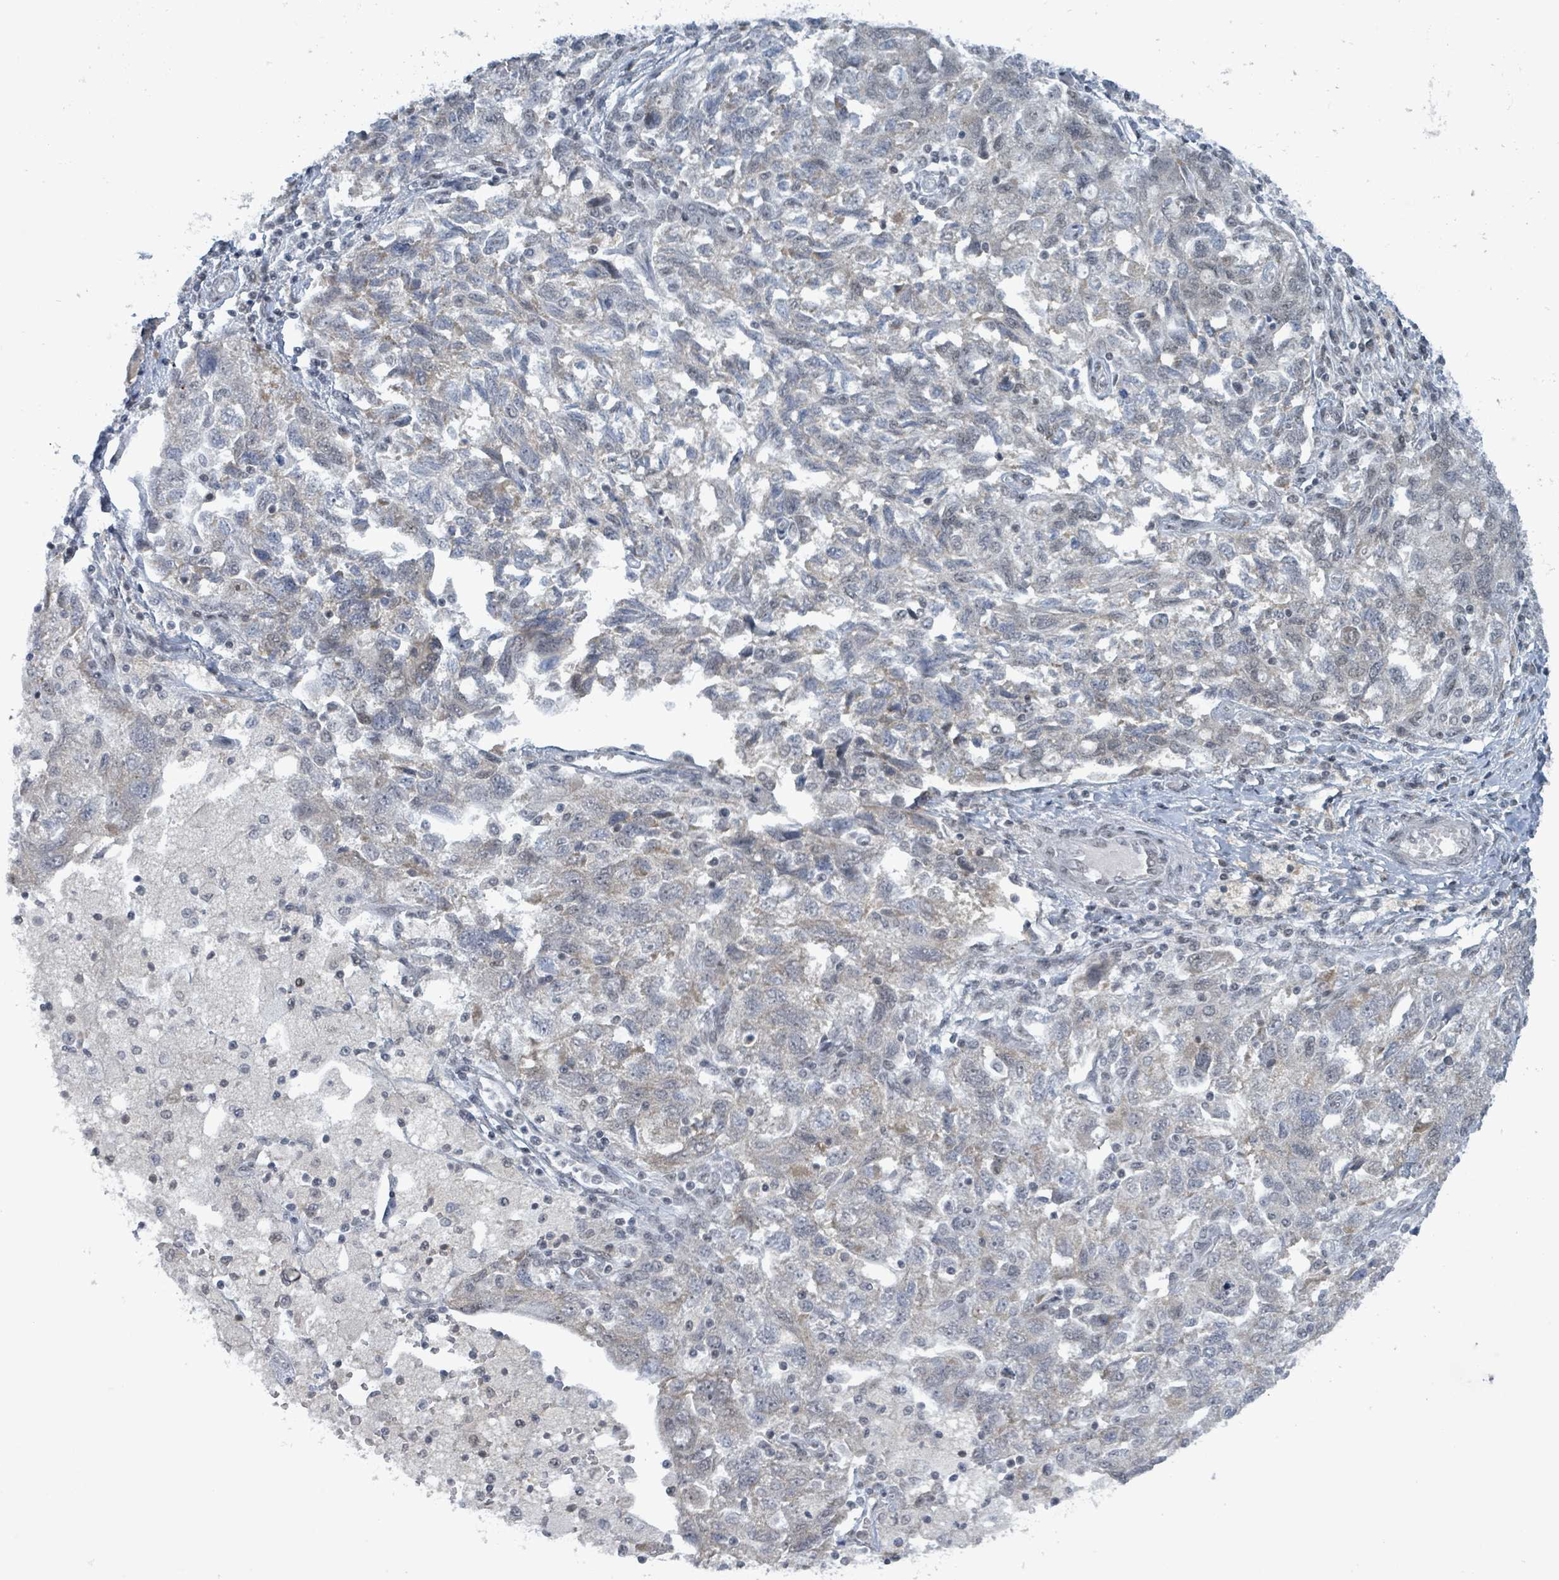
{"staining": {"intensity": "negative", "quantity": "none", "location": "none"}, "tissue": "ovarian cancer", "cell_type": "Tumor cells", "image_type": "cancer", "snomed": [{"axis": "morphology", "description": "Carcinoma, NOS"}, {"axis": "morphology", "description": "Cystadenocarcinoma, serous, NOS"}, {"axis": "topography", "description": "Ovary"}], "caption": "High power microscopy photomicrograph of an IHC histopathology image of ovarian cancer (carcinoma), revealing no significant staining in tumor cells.", "gene": "BANP", "patient": {"sex": "female", "age": 69}}